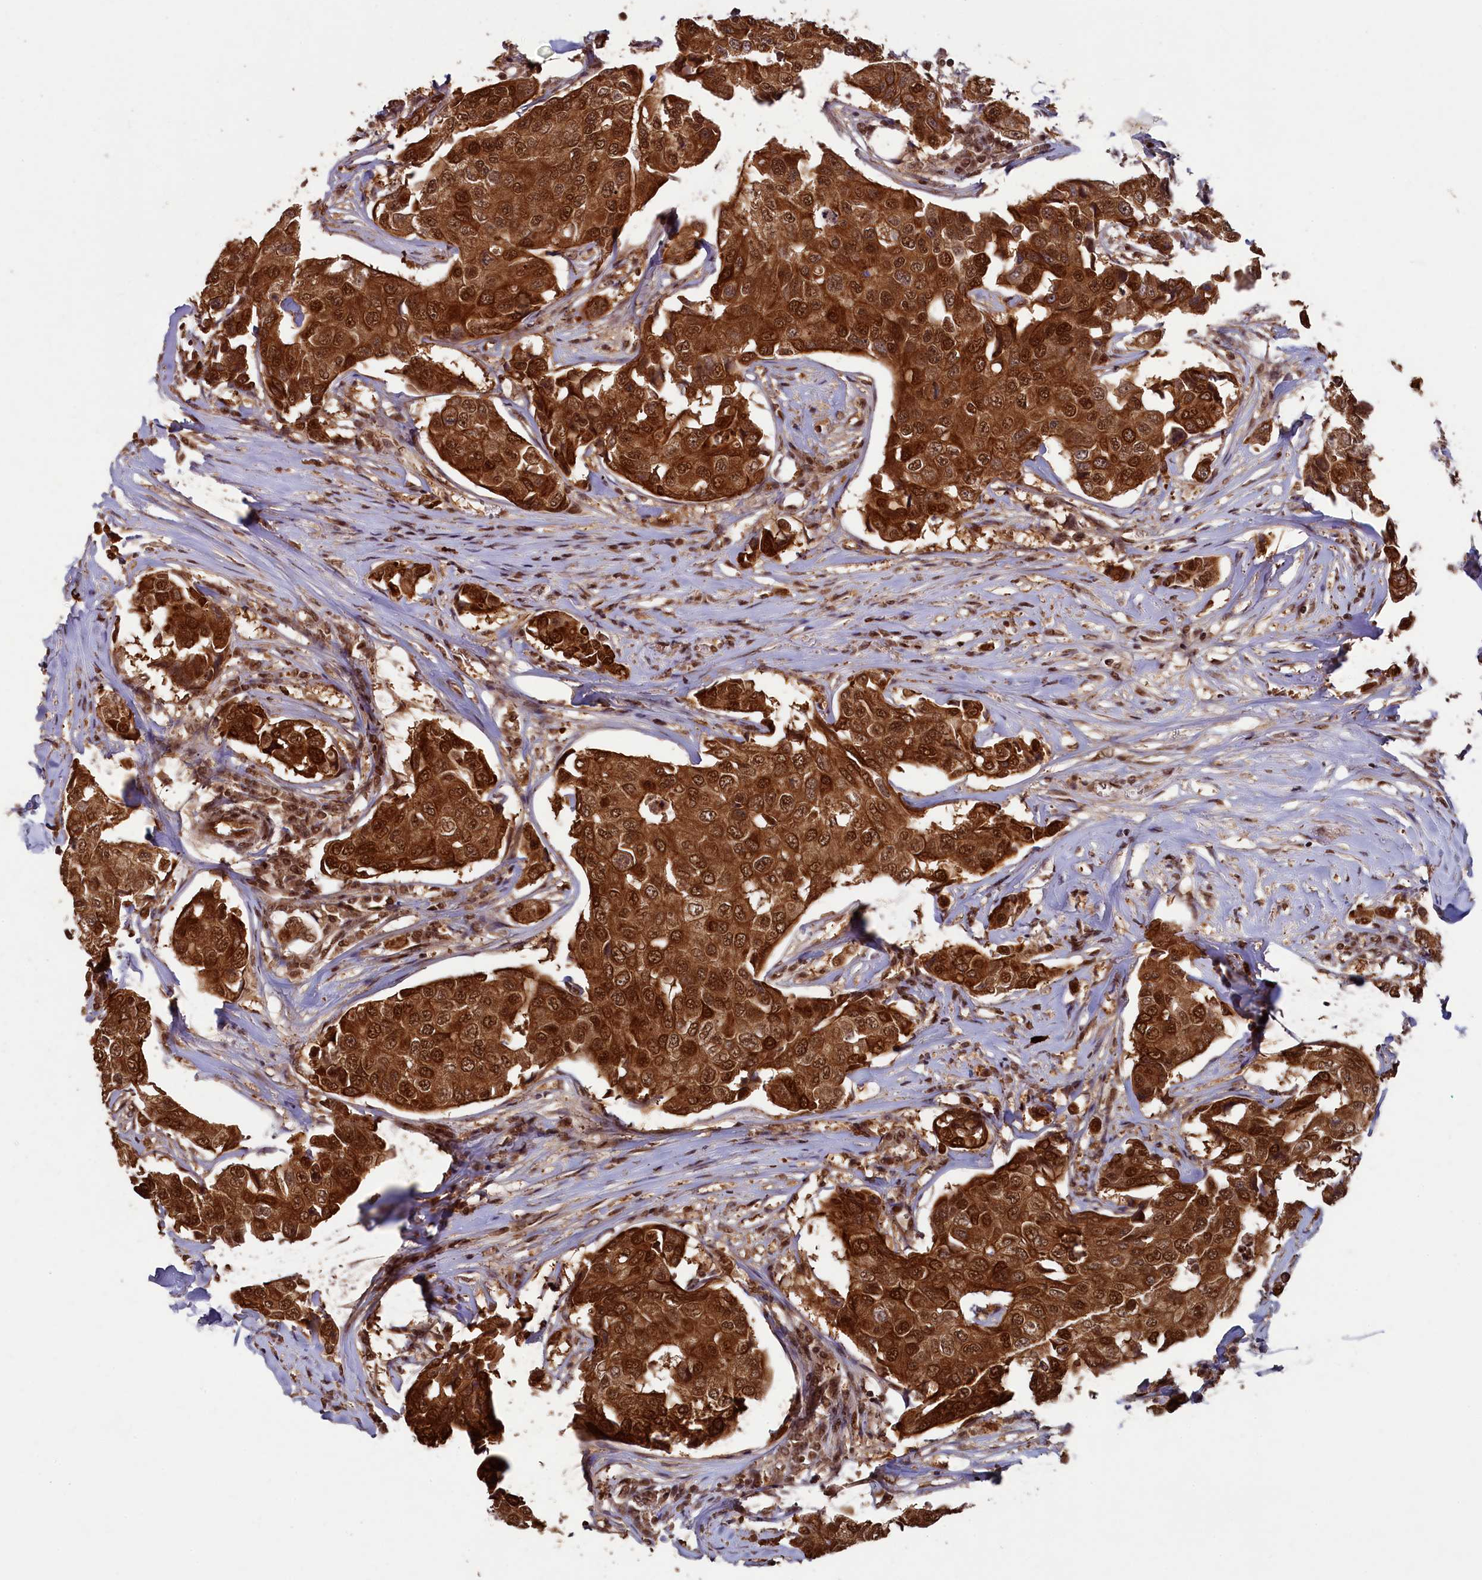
{"staining": {"intensity": "strong", "quantity": ">75%", "location": "cytoplasmic/membranous,nuclear"}, "tissue": "breast cancer", "cell_type": "Tumor cells", "image_type": "cancer", "snomed": [{"axis": "morphology", "description": "Duct carcinoma"}, {"axis": "topography", "description": "Breast"}], "caption": "Invasive ductal carcinoma (breast) stained for a protein displays strong cytoplasmic/membranous and nuclear positivity in tumor cells.", "gene": "NAE1", "patient": {"sex": "female", "age": 80}}